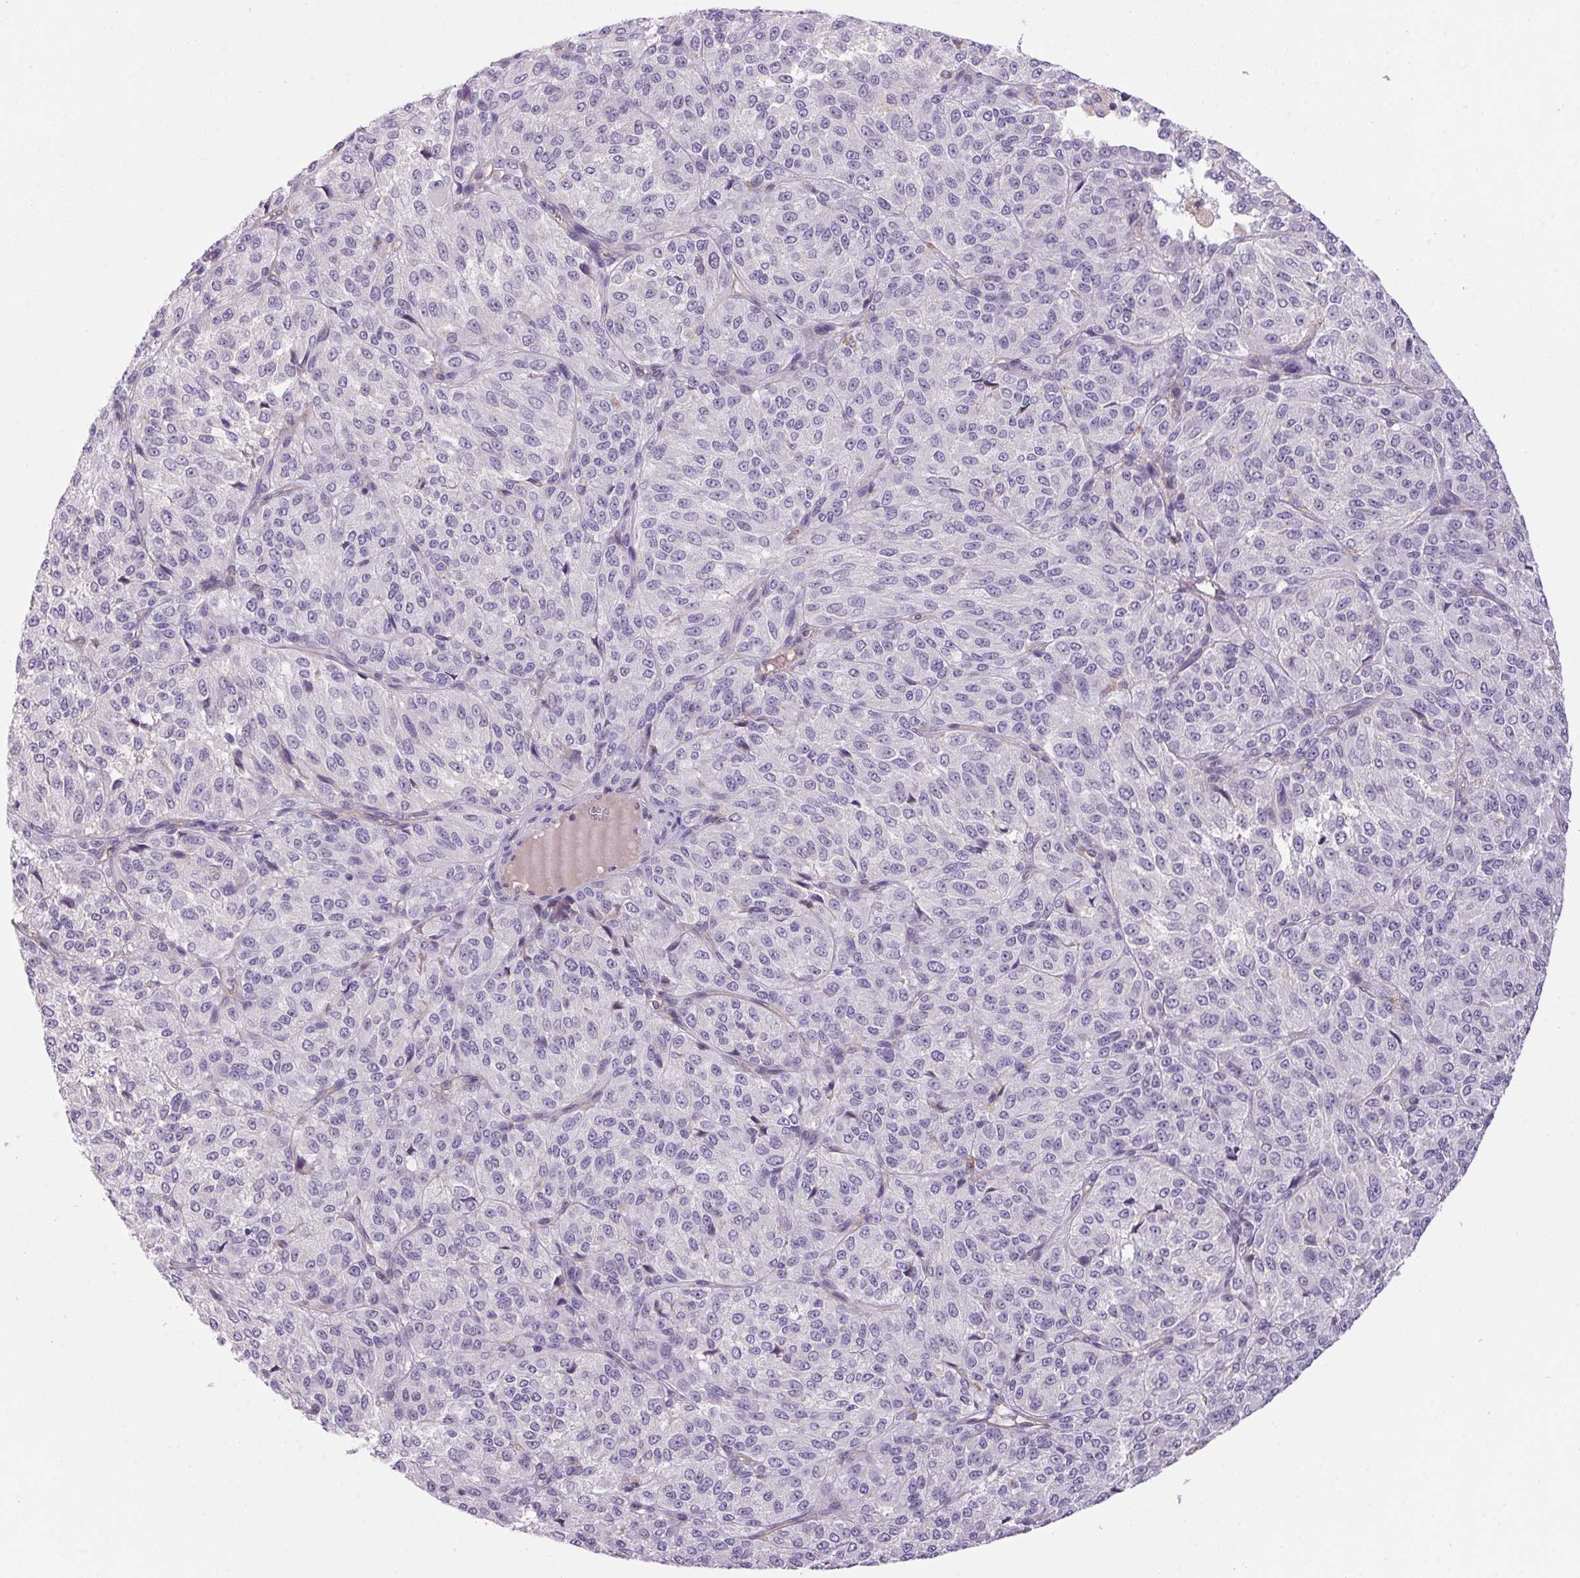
{"staining": {"intensity": "negative", "quantity": "none", "location": "none"}, "tissue": "melanoma", "cell_type": "Tumor cells", "image_type": "cancer", "snomed": [{"axis": "morphology", "description": "Malignant melanoma, Metastatic site"}, {"axis": "topography", "description": "Brain"}], "caption": "Protein analysis of malignant melanoma (metastatic site) shows no significant positivity in tumor cells. (Brightfield microscopy of DAB (3,3'-diaminobenzidine) immunohistochemistry (IHC) at high magnification).", "gene": "APOC4", "patient": {"sex": "female", "age": 56}}